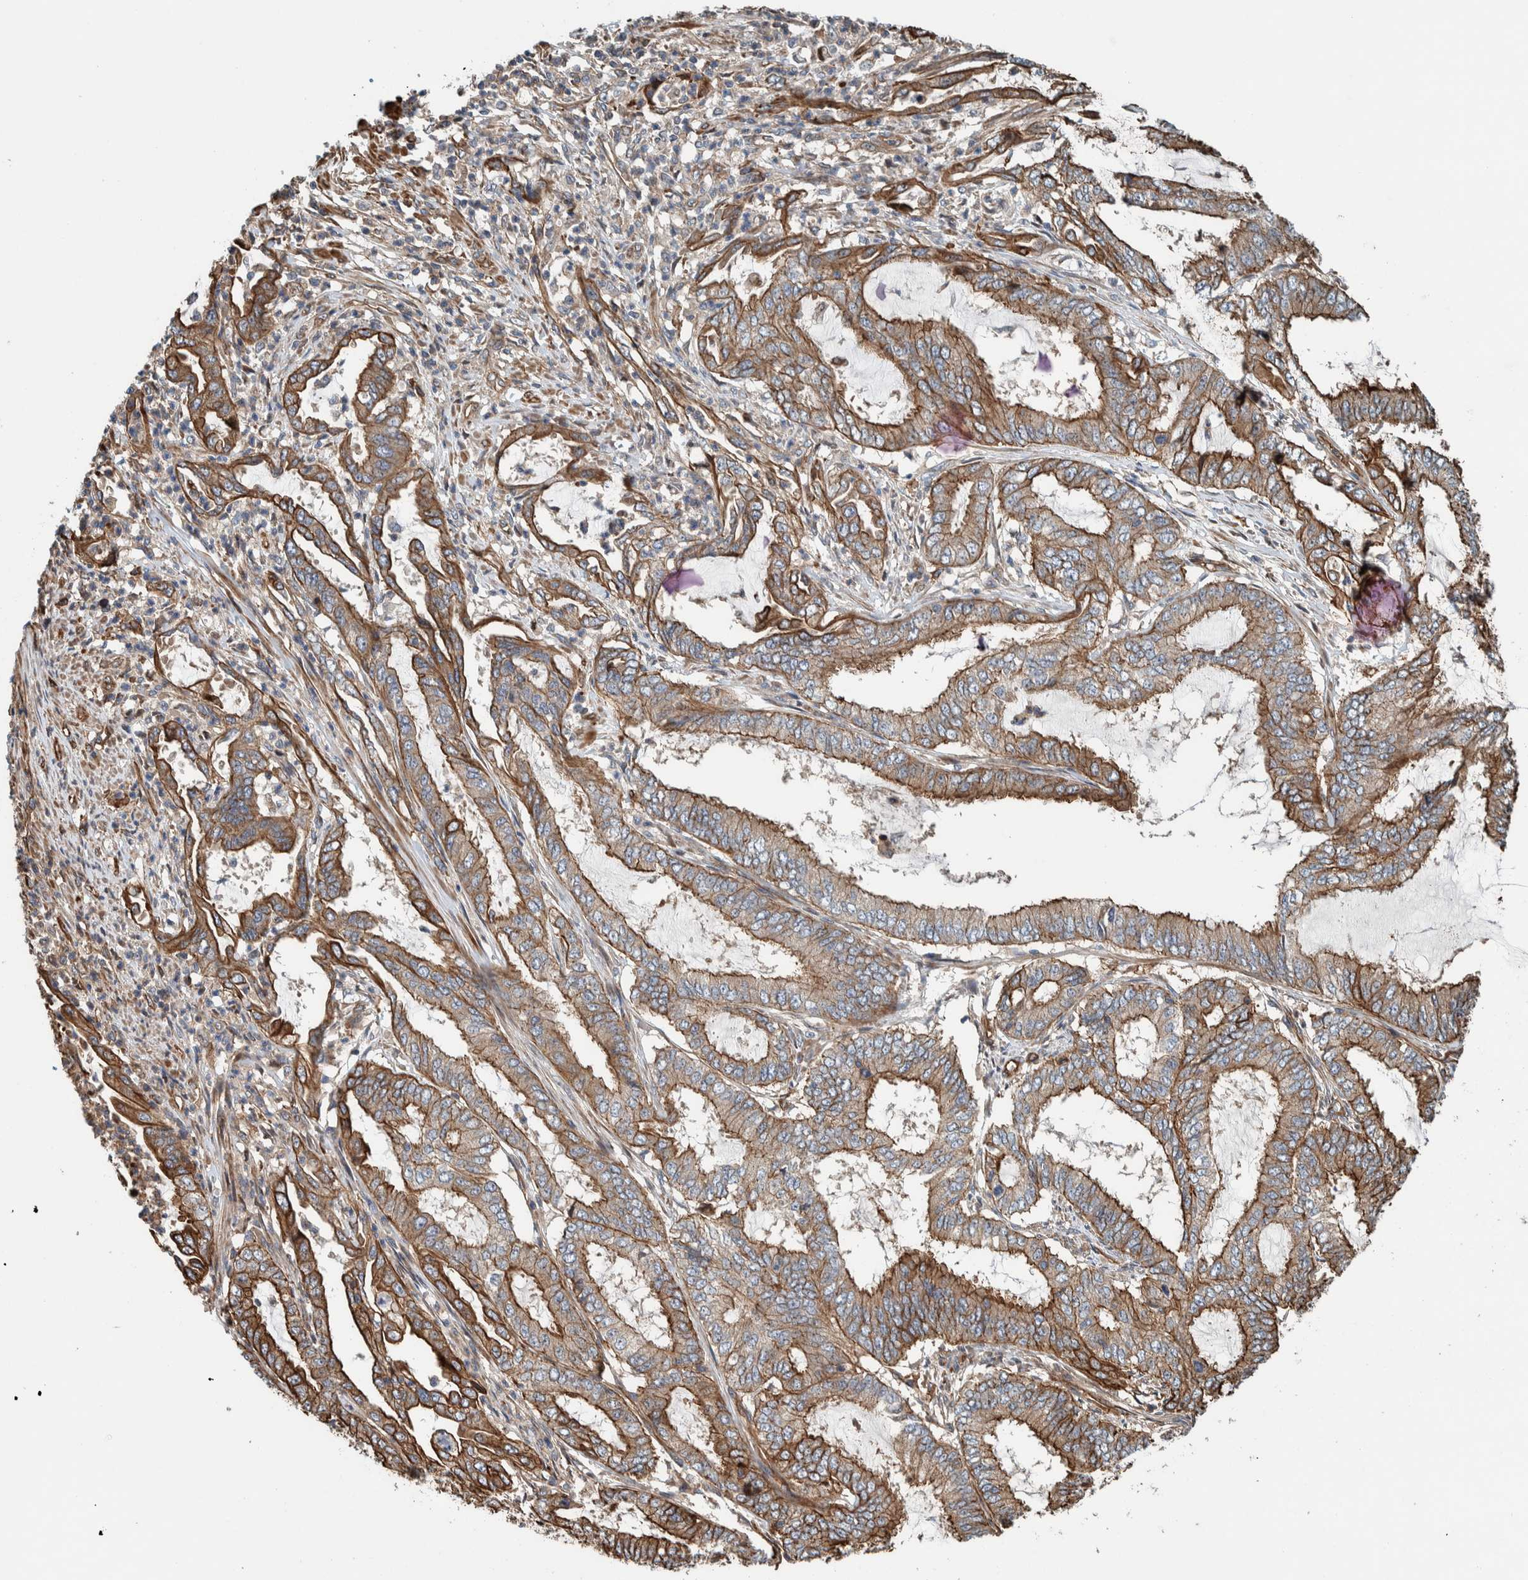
{"staining": {"intensity": "moderate", "quantity": ">75%", "location": "cytoplasmic/membranous"}, "tissue": "endometrial cancer", "cell_type": "Tumor cells", "image_type": "cancer", "snomed": [{"axis": "morphology", "description": "Adenocarcinoma, NOS"}, {"axis": "topography", "description": "Endometrium"}], "caption": "About >75% of tumor cells in endometrial adenocarcinoma exhibit moderate cytoplasmic/membranous protein positivity as visualized by brown immunohistochemical staining.", "gene": "PKD1L1", "patient": {"sex": "female", "age": 51}}